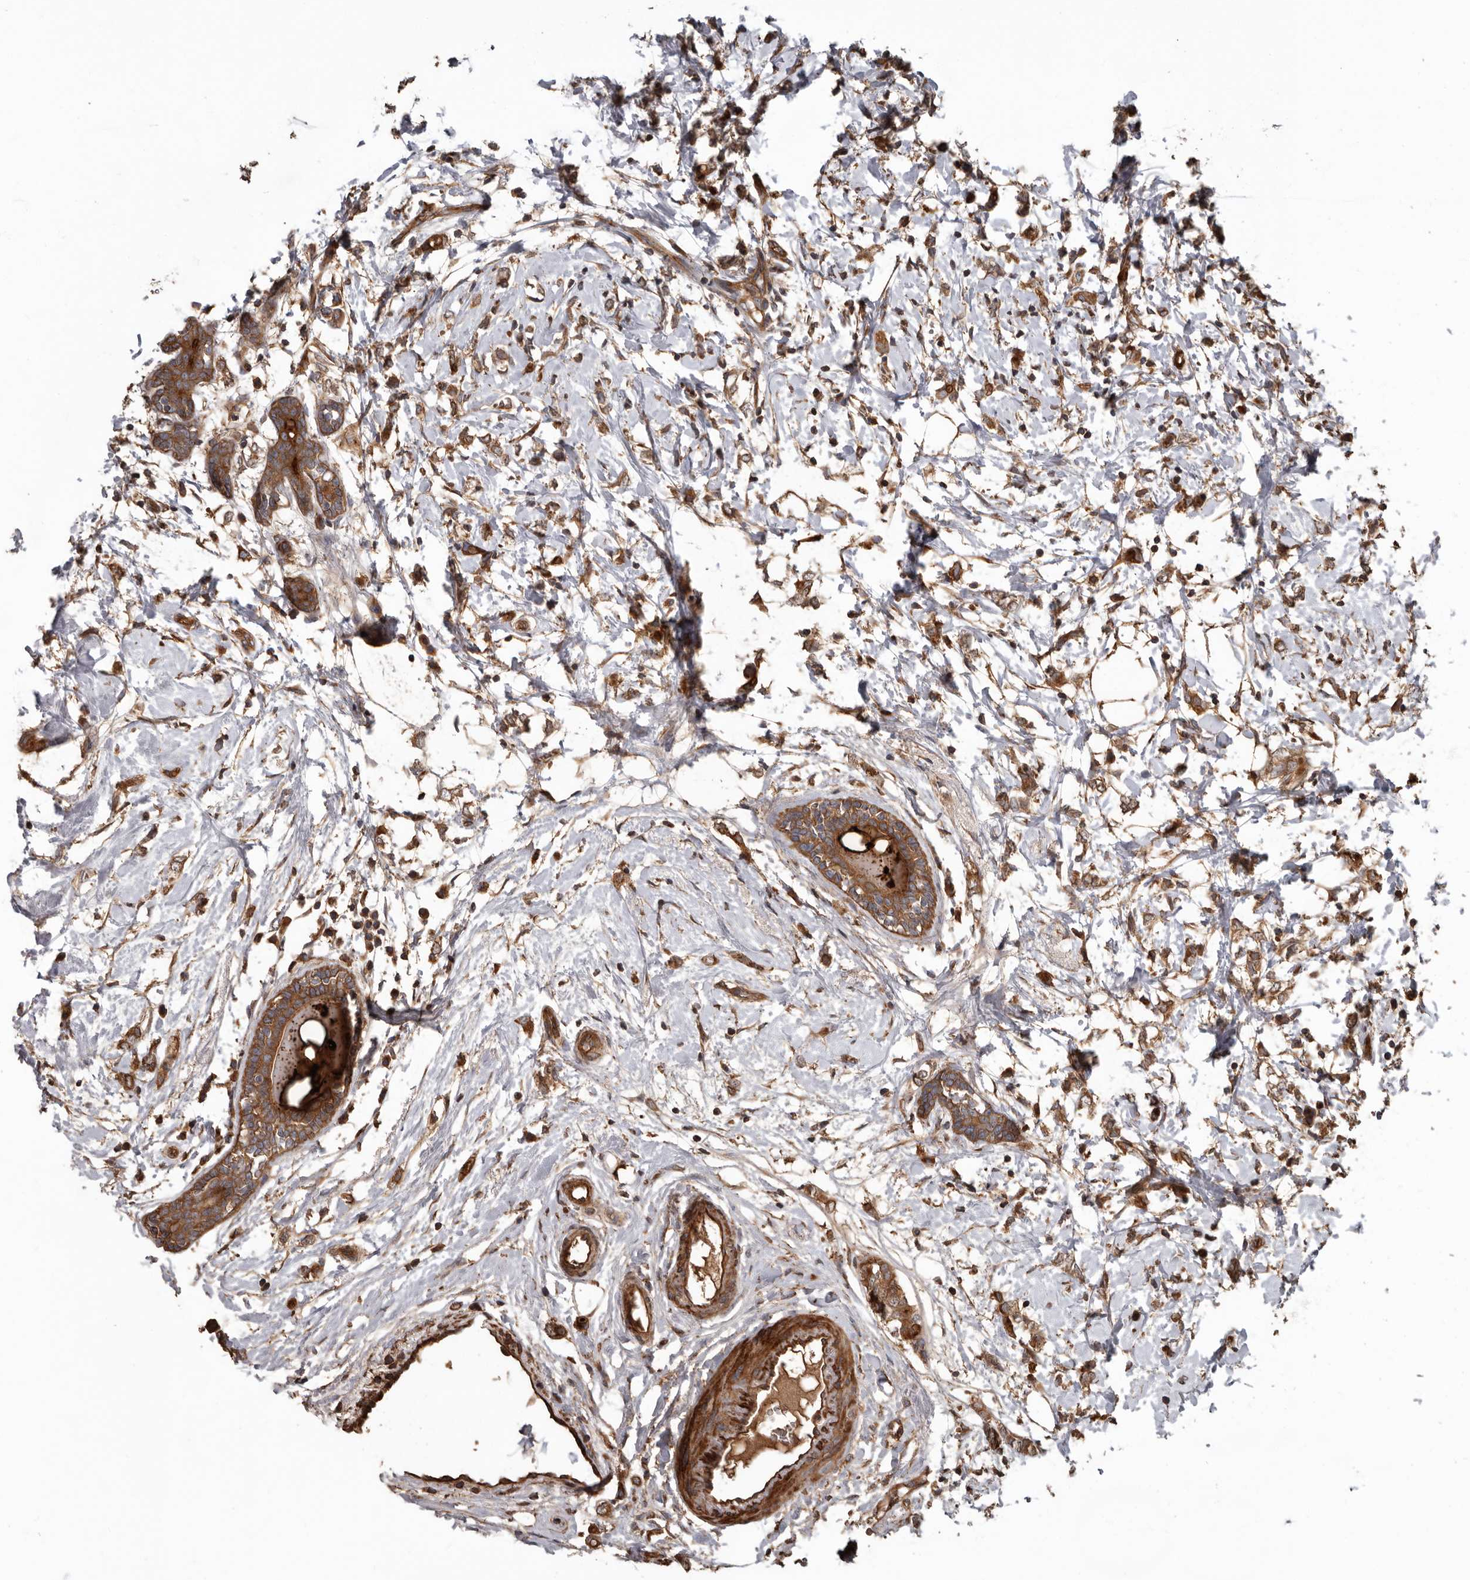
{"staining": {"intensity": "moderate", "quantity": ">75%", "location": "cytoplasmic/membranous"}, "tissue": "breast cancer", "cell_type": "Tumor cells", "image_type": "cancer", "snomed": [{"axis": "morphology", "description": "Normal tissue, NOS"}, {"axis": "morphology", "description": "Lobular carcinoma"}, {"axis": "topography", "description": "Breast"}], "caption": "This image displays breast cancer stained with IHC to label a protein in brown. The cytoplasmic/membranous of tumor cells show moderate positivity for the protein. Nuclei are counter-stained blue.", "gene": "ARHGEF5", "patient": {"sex": "female", "age": 47}}